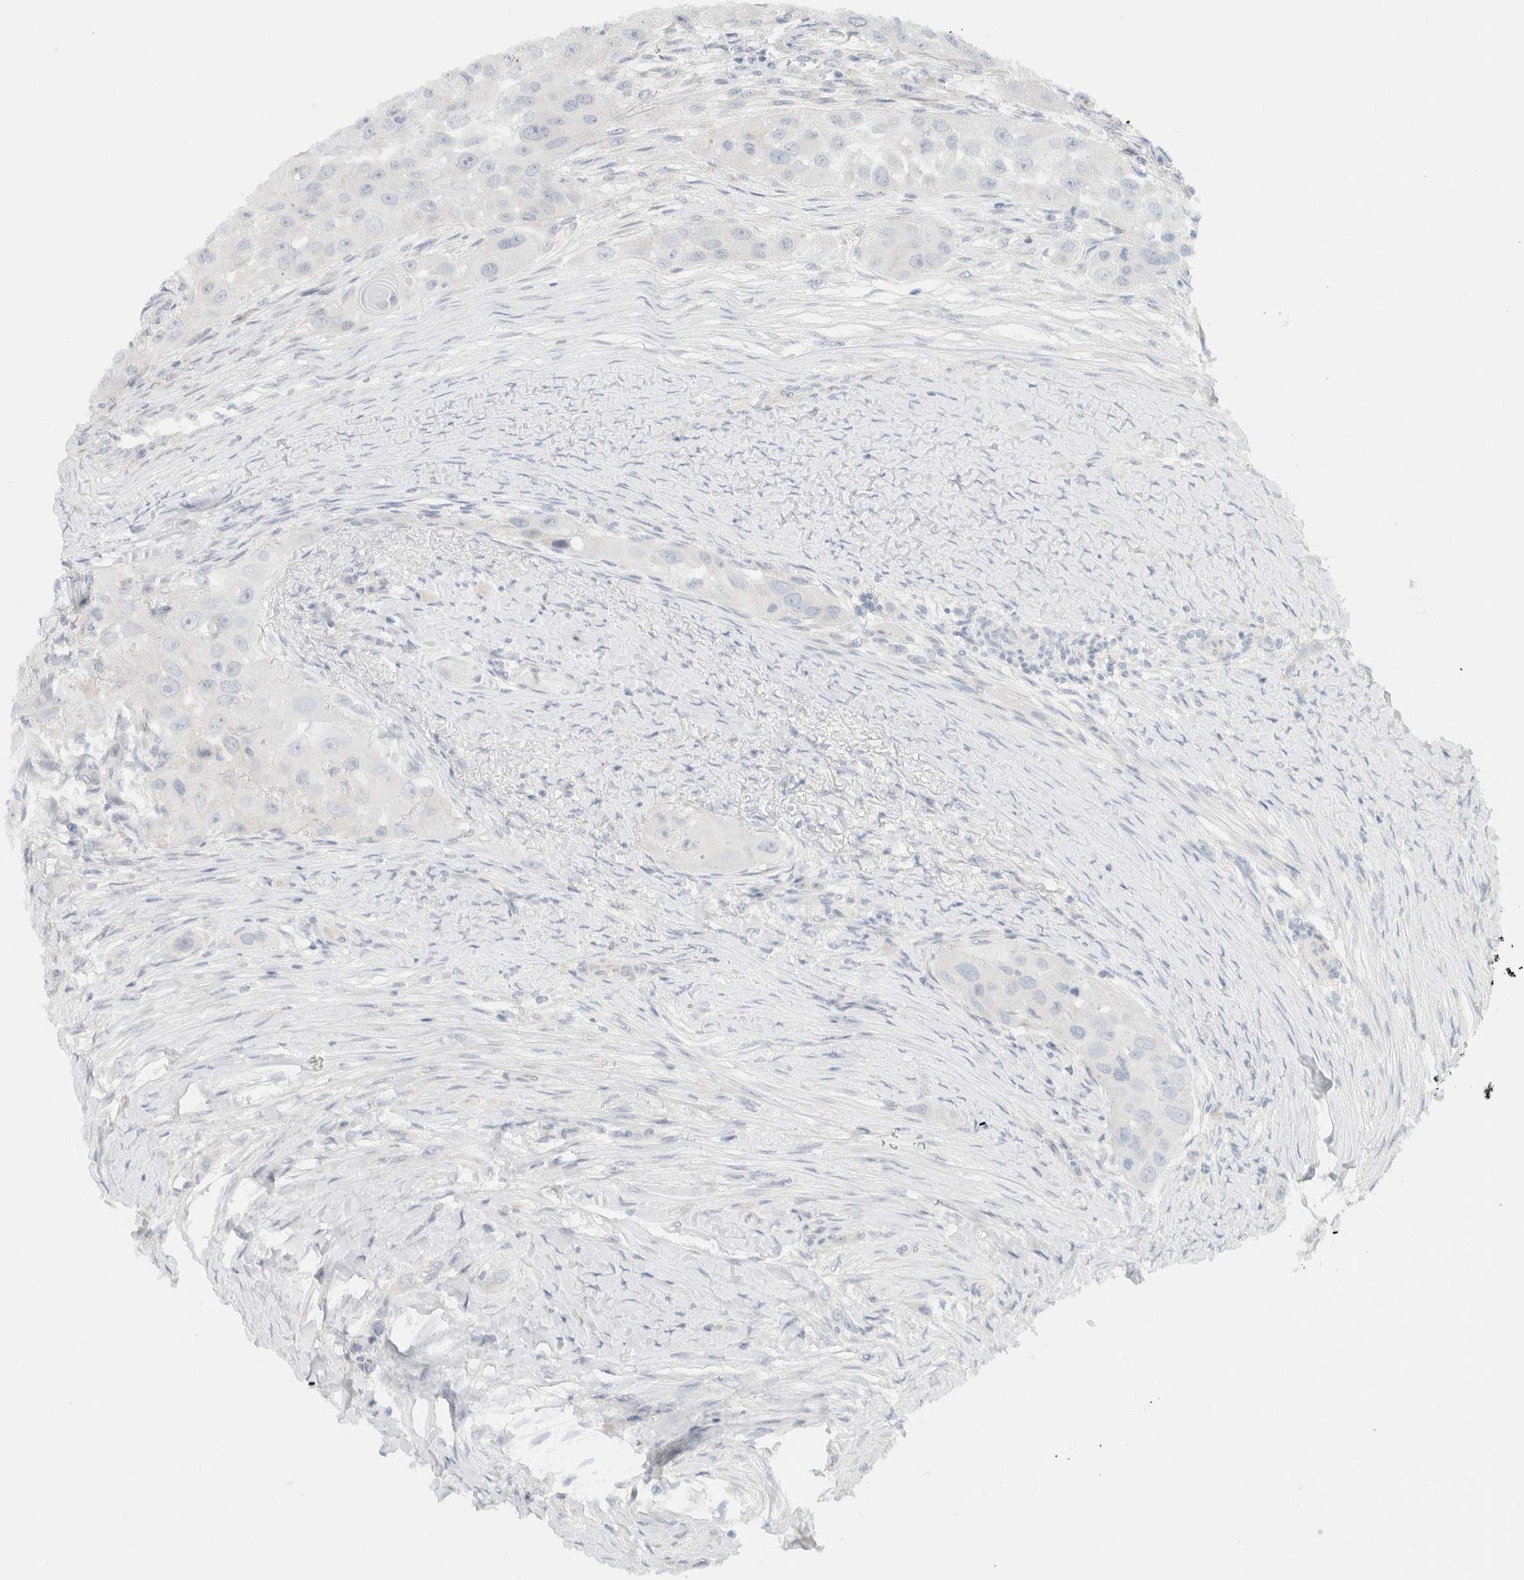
{"staining": {"intensity": "negative", "quantity": "none", "location": "none"}, "tissue": "head and neck cancer", "cell_type": "Tumor cells", "image_type": "cancer", "snomed": [{"axis": "morphology", "description": "Normal tissue, NOS"}, {"axis": "morphology", "description": "Squamous cell carcinoma, NOS"}, {"axis": "topography", "description": "Skeletal muscle"}, {"axis": "topography", "description": "Head-Neck"}], "caption": "The histopathology image shows no significant expression in tumor cells of squamous cell carcinoma (head and neck).", "gene": "PTGES3L-AARSD1", "patient": {"sex": "male", "age": 51}}